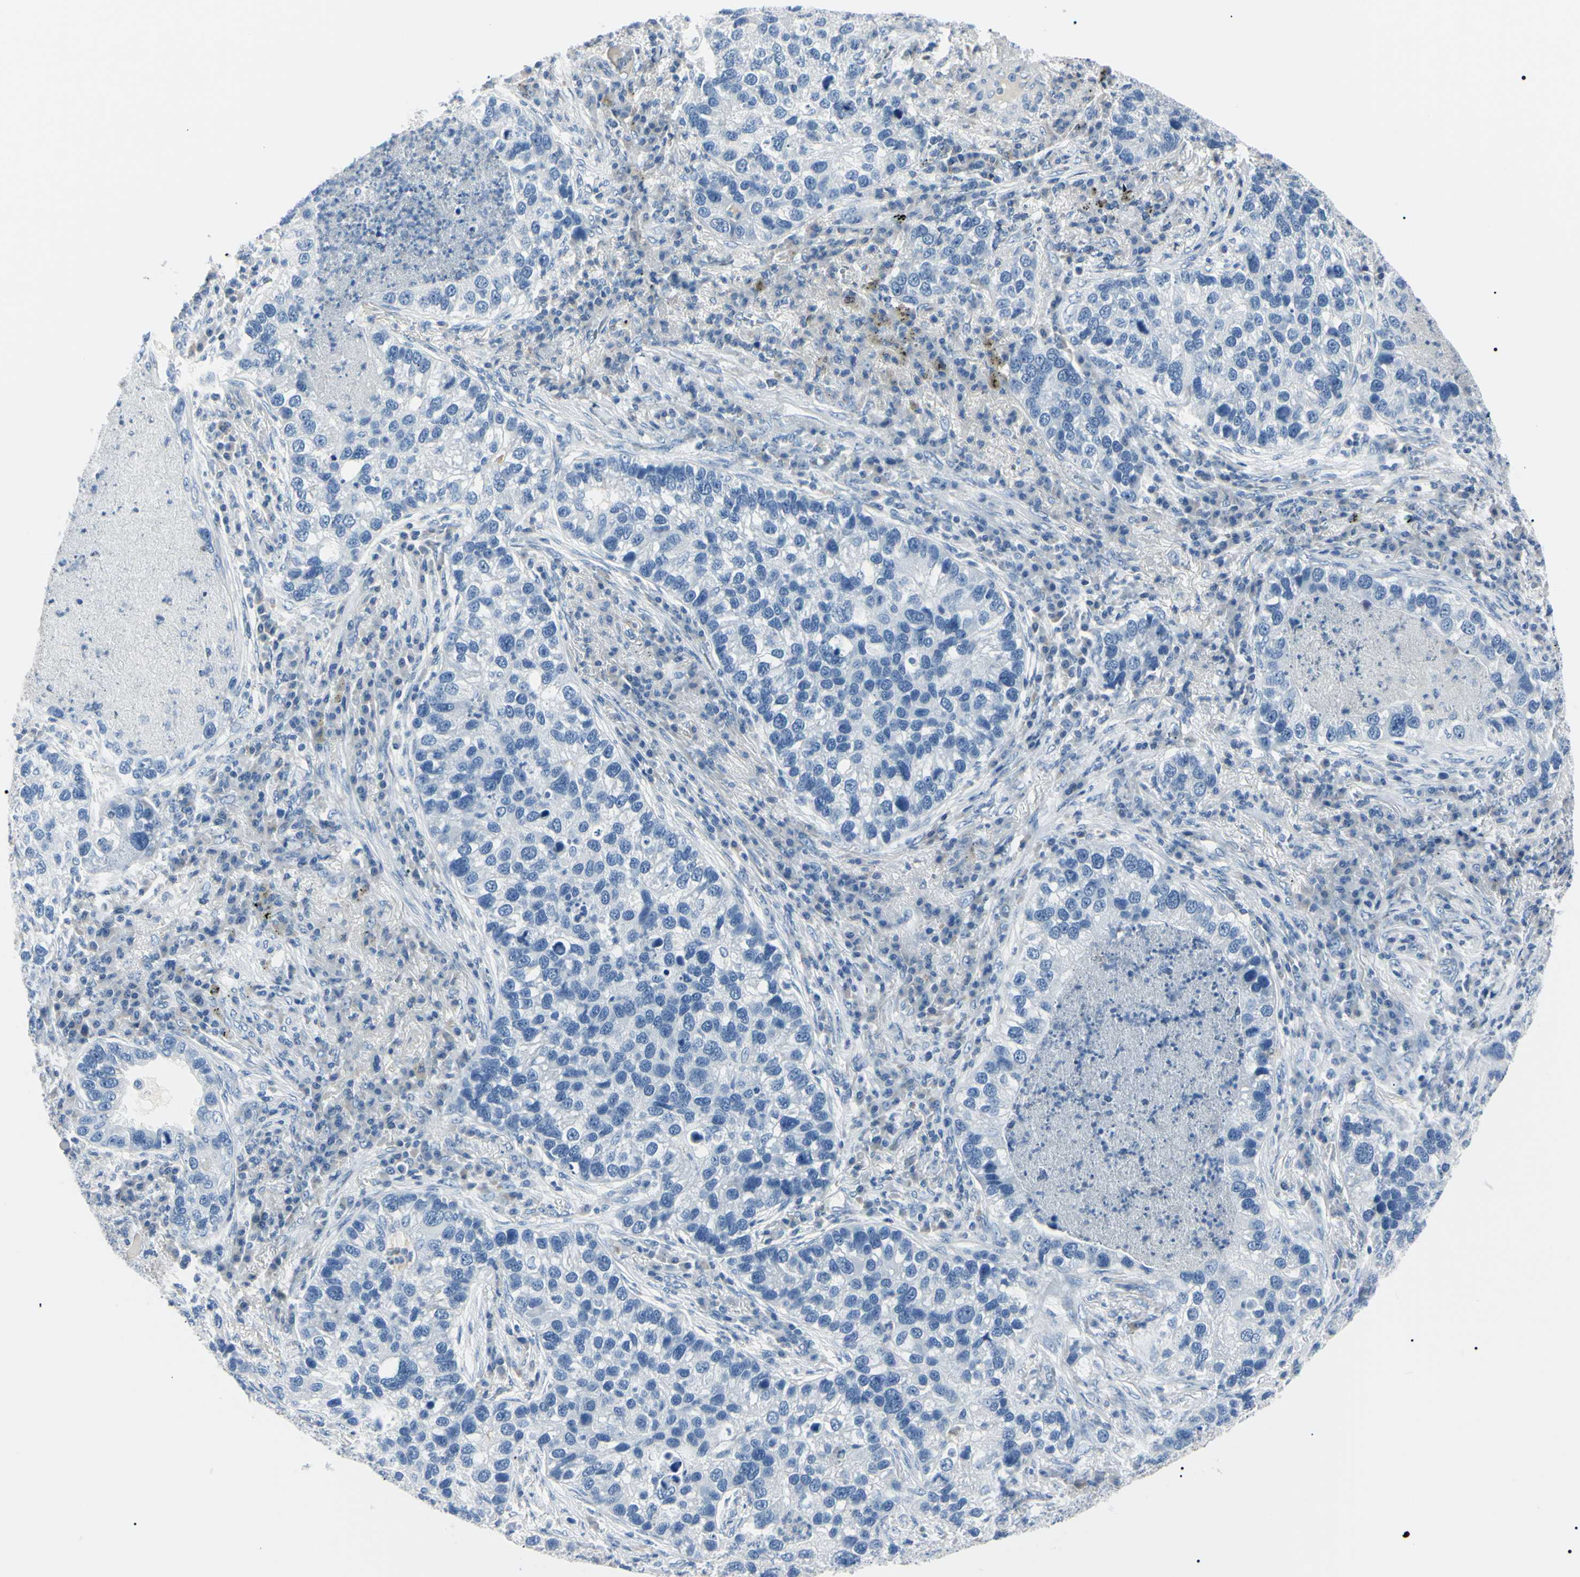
{"staining": {"intensity": "negative", "quantity": "none", "location": "none"}, "tissue": "lung cancer", "cell_type": "Tumor cells", "image_type": "cancer", "snomed": [{"axis": "morphology", "description": "Normal tissue, NOS"}, {"axis": "morphology", "description": "Adenocarcinoma, NOS"}, {"axis": "topography", "description": "Bronchus"}, {"axis": "topography", "description": "Lung"}], "caption": "Immunohistochemistry photomicrograph of human lung cancer (adenocarcinoma) stained for a protein (brown), which displays no positivity in tumor cells.", "gene": "CA2", "patient": {"sex": "male", "age": 54}}